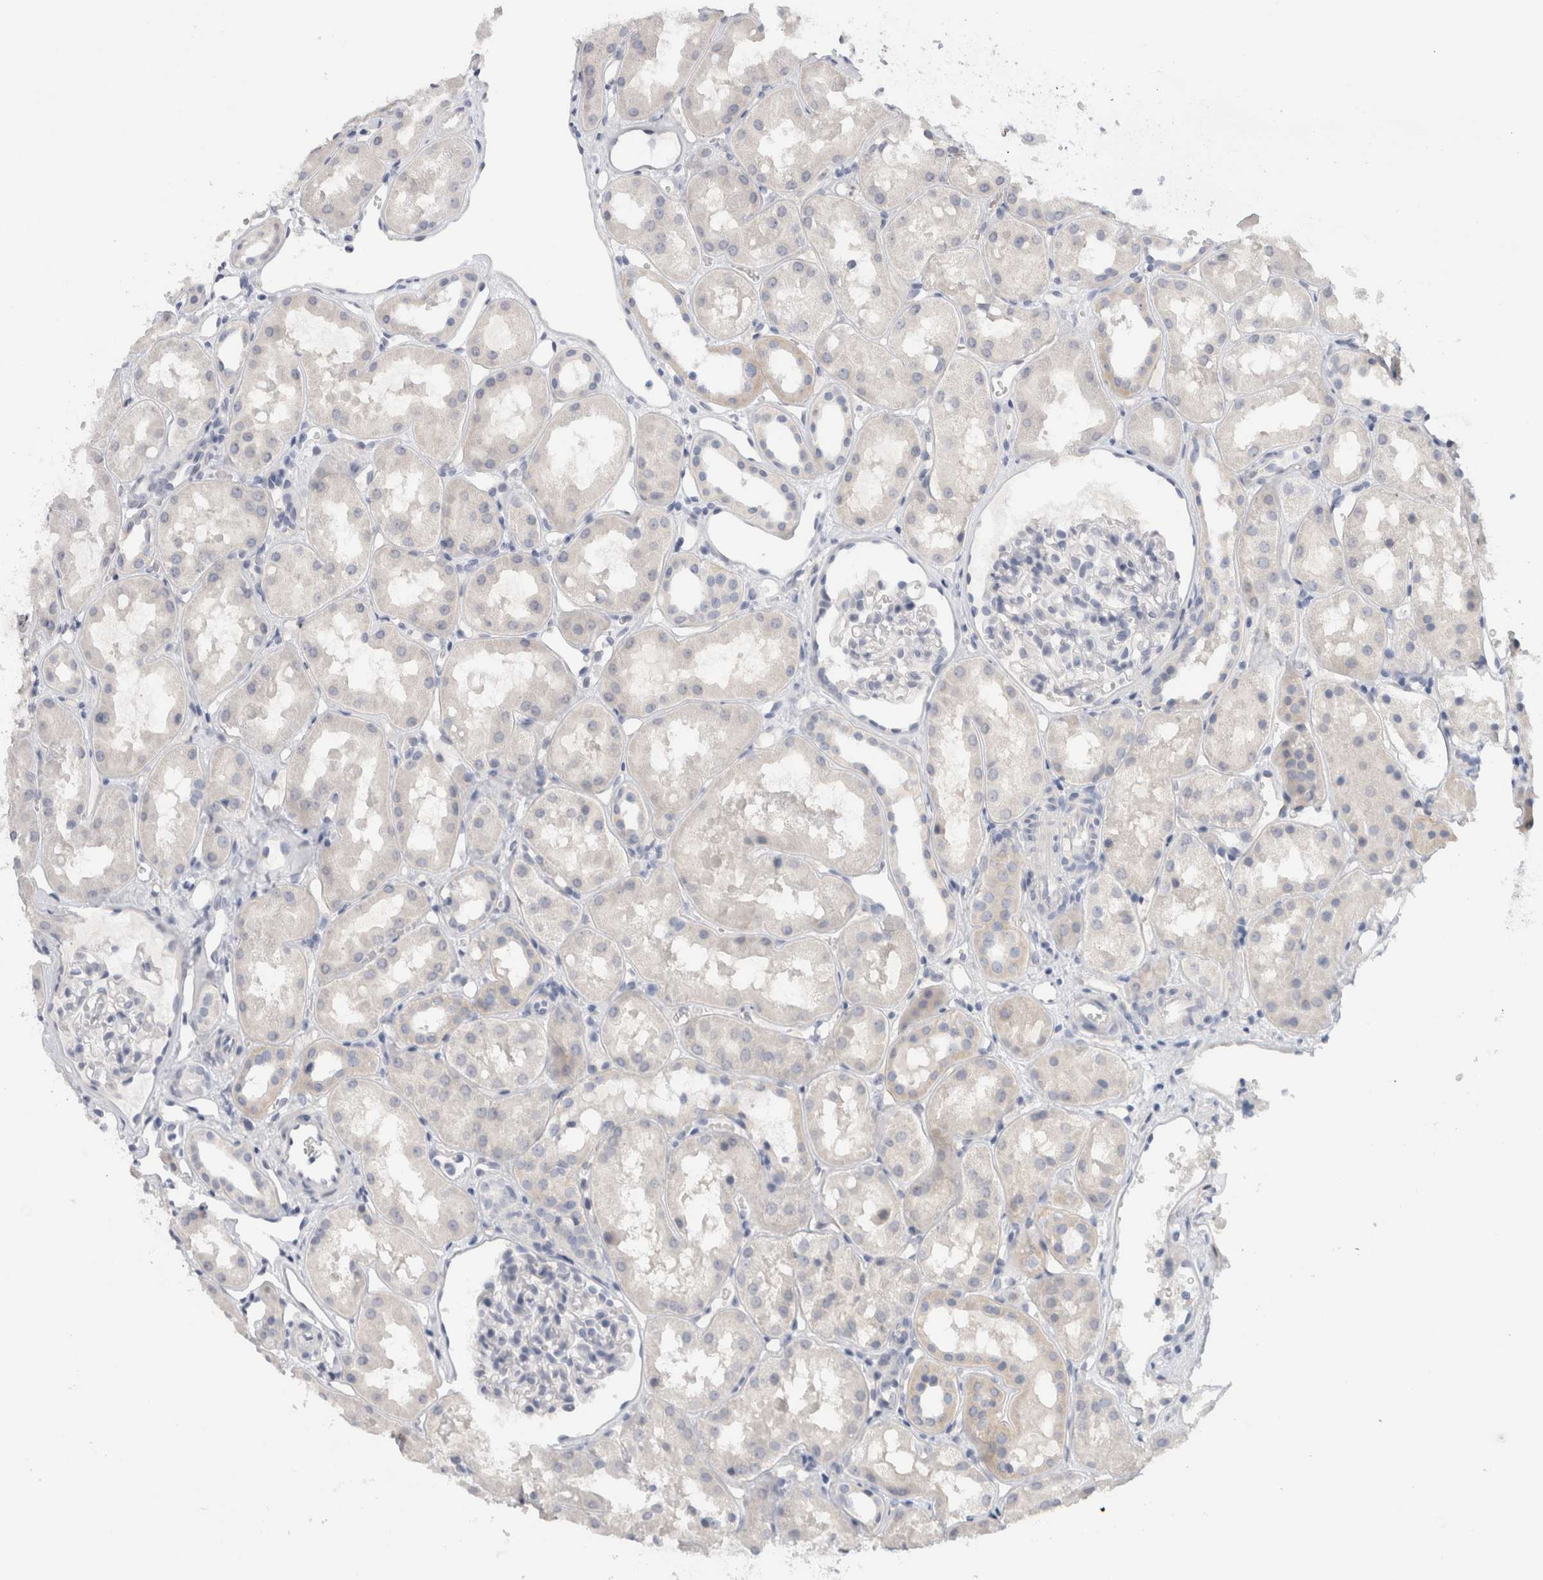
{"staining": {"intensity": "negative", "quantity": "none", "location": "none"}, "tissue": "kidney", "cell_type": "Cells in glomeruli", "image_type": "normal", "snomed": [{"axis": "morphology", "description": "Normal tissue, NOS"}, {"axis": "topography", "description": "Kidney"}], "caption": "This is an immunohistochemistry image of normal kidney. There is no staining in cells in glomeruli.", "gene": "TONSL", "patient": {"sex": "male", "age": 16}}